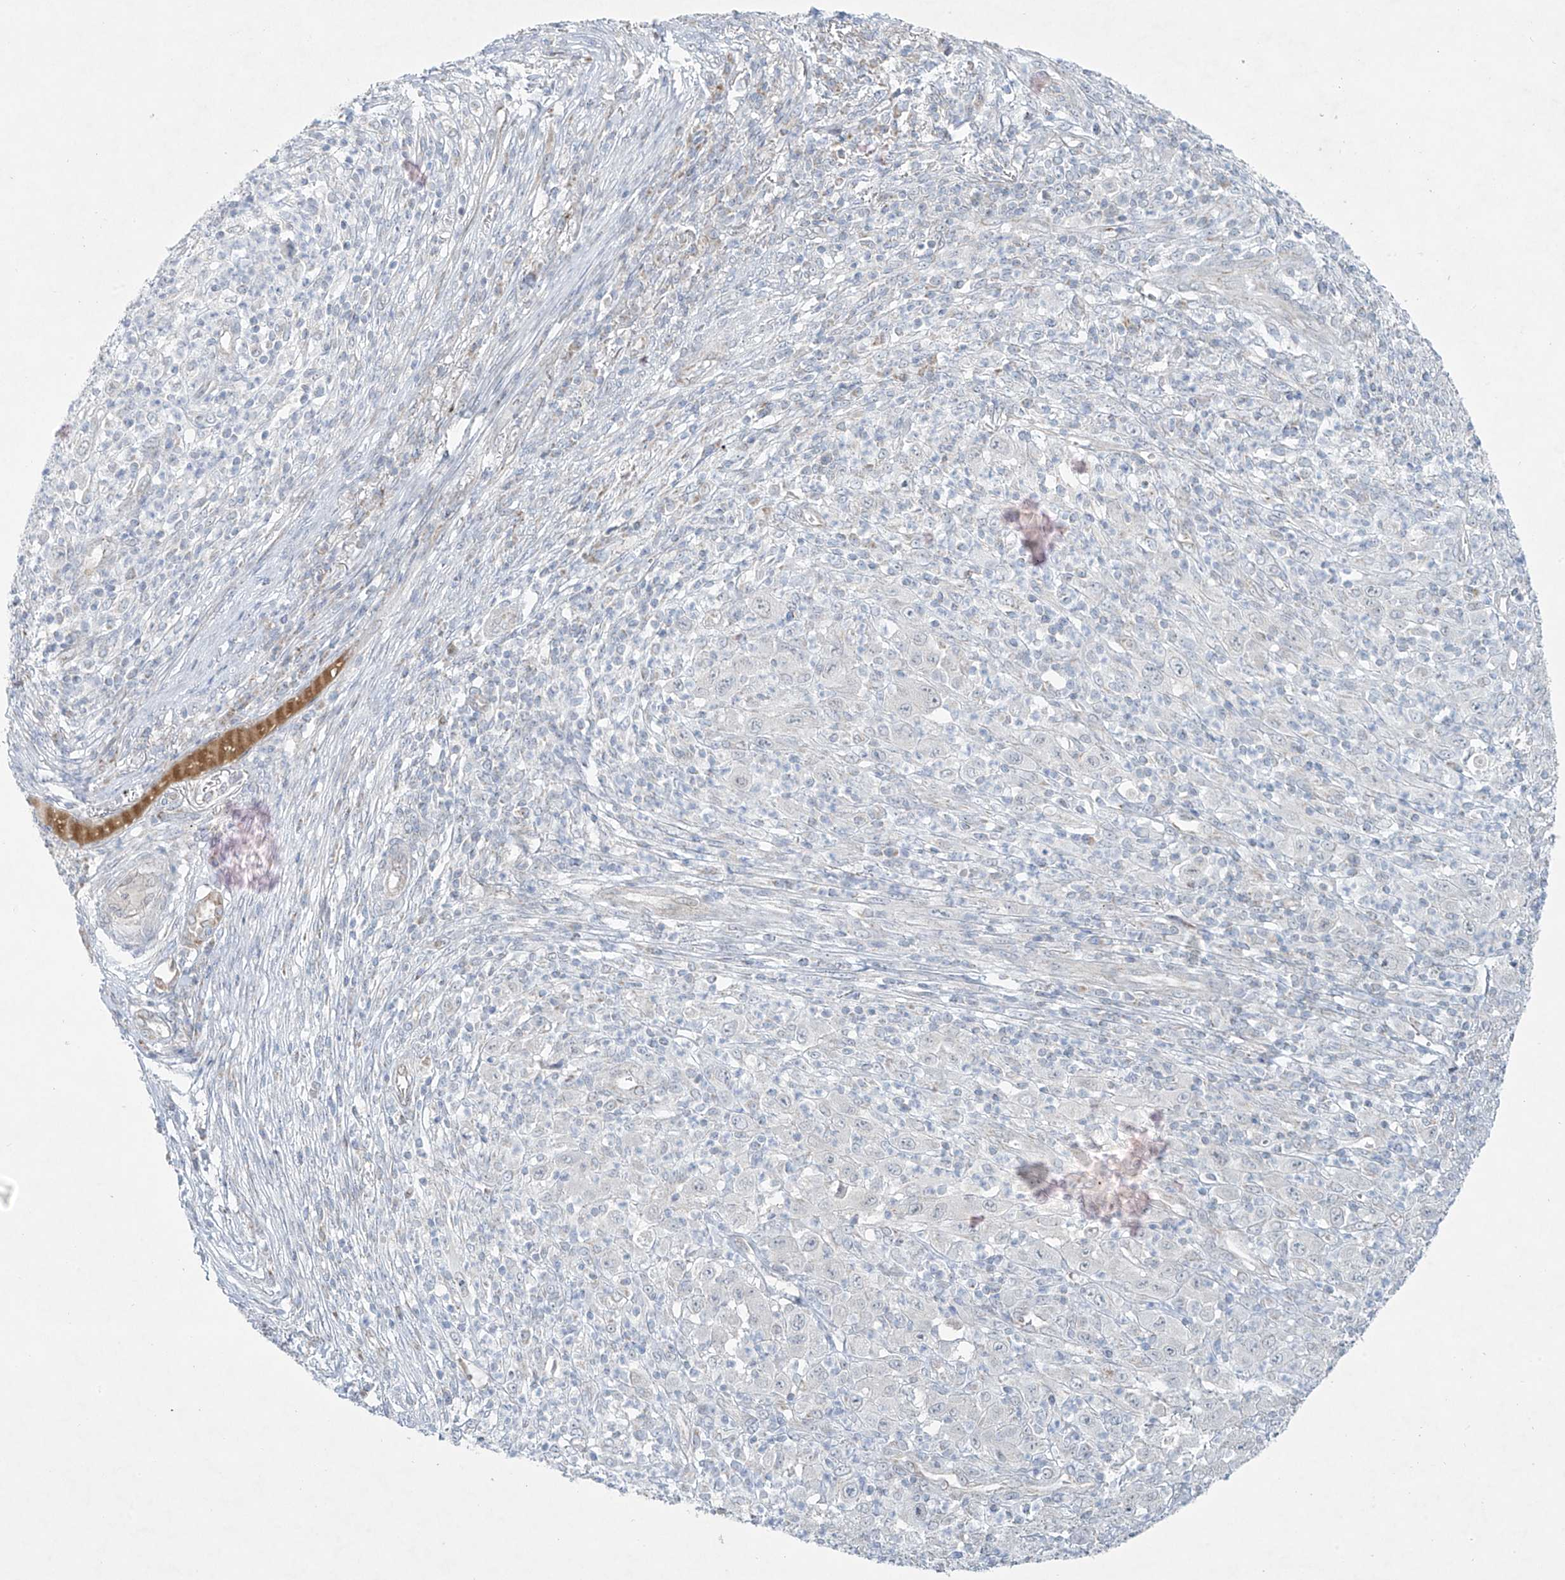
{"staining": {"intensity": "negative", "quantity": "none", "location": "none"}, "tissue": "melanoma", "cell_type": "Tumor cells", "image_type": "cancer", "snomed": [{"axis": "morphology", "description": "Malignant melanoma, Metastatic site"}, {"axis": "topography", "description": "Skin"}], "caption": "This micrograph is of malignant melanoma (metastatic site) stained with immunohistochemistry (IHC) to label a protein in brown with the nuclei are counter-stained blue. There is no staining in tumor cells.", "gene": "SMDT1", "patient": {"sex": "female", "age": 56}}